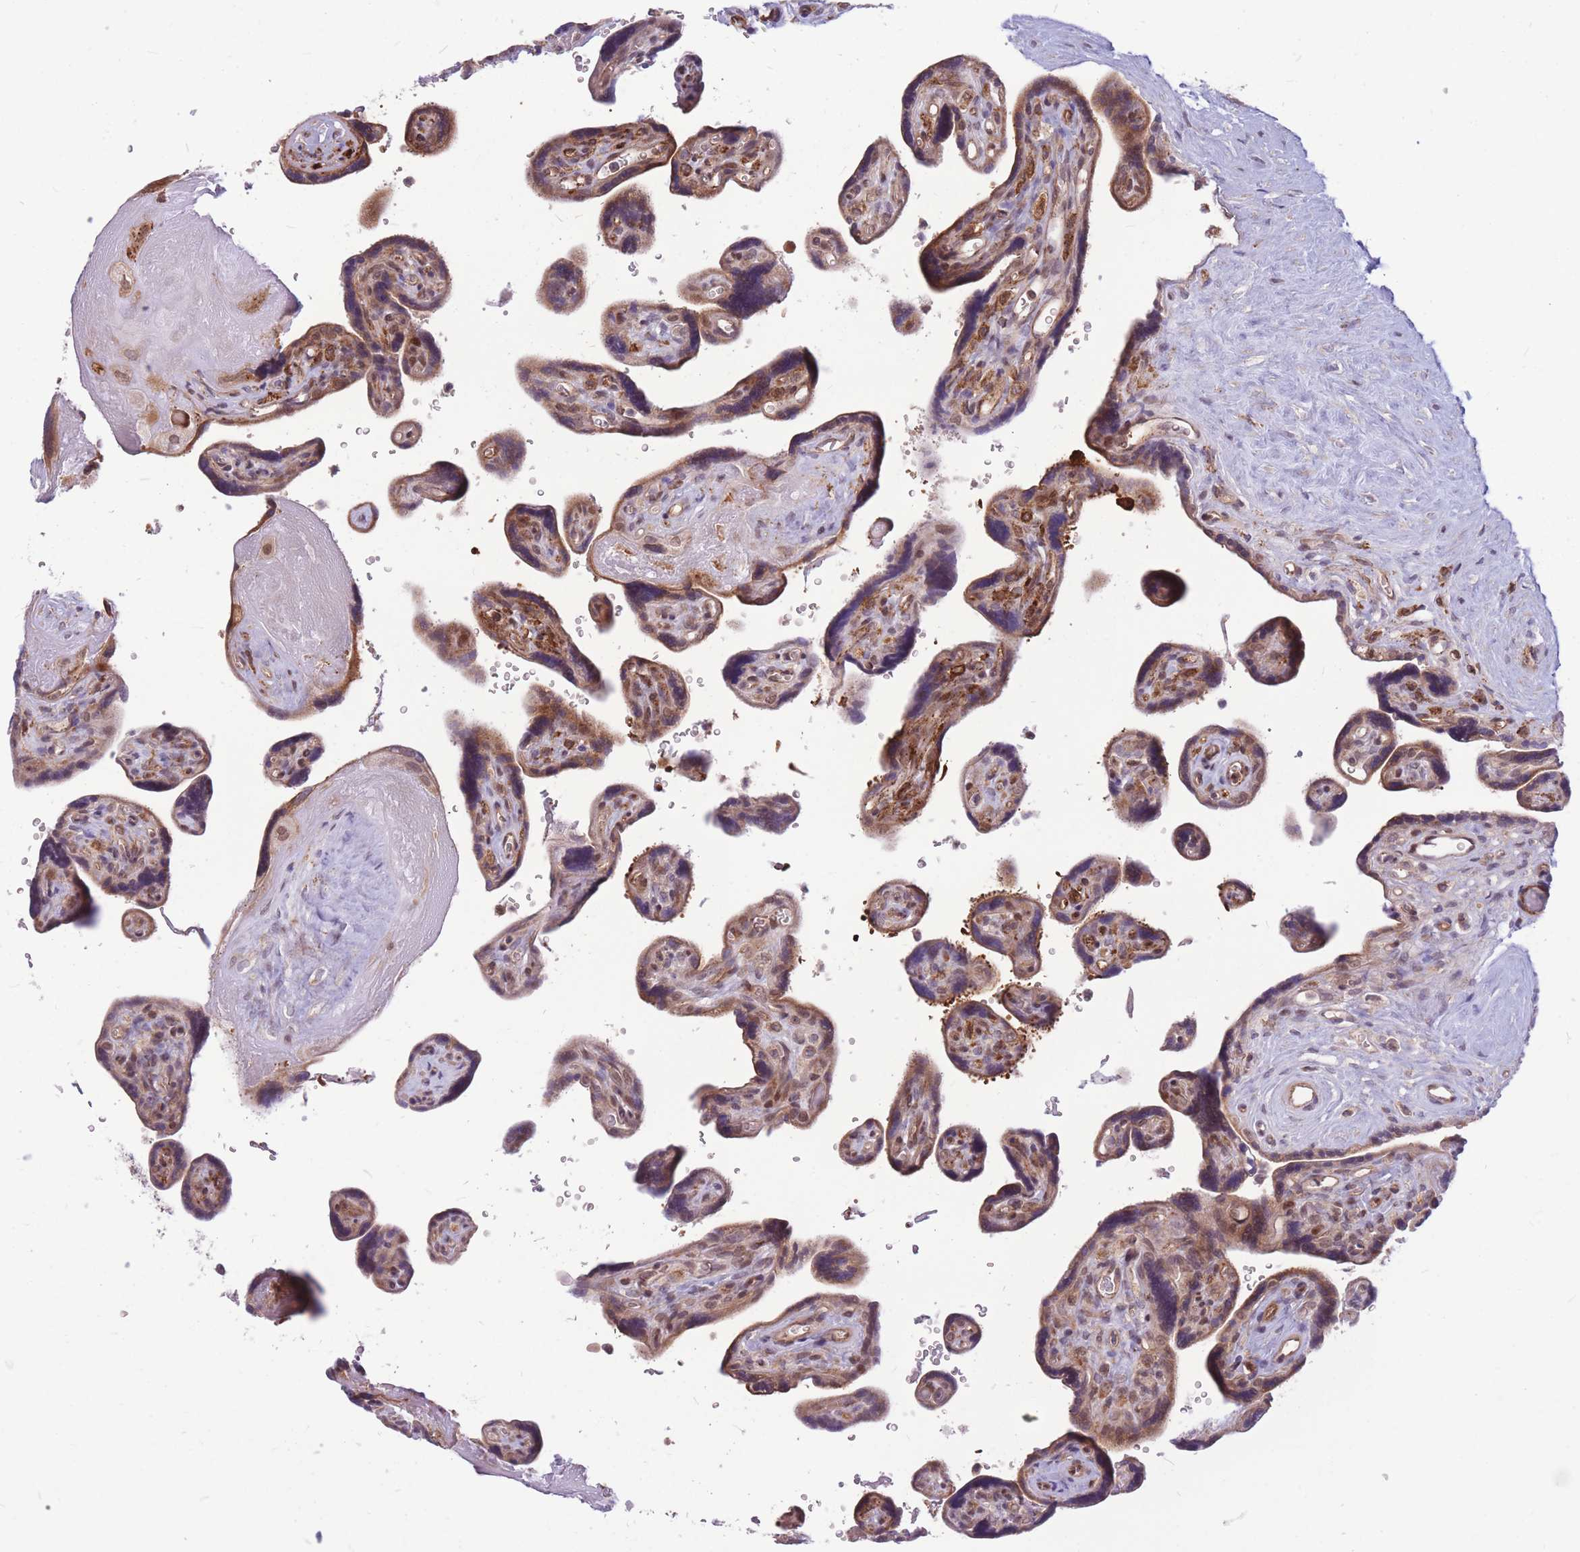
{"staining": {"intensity": "moderate", "quantity": ">75%", "location": "nuclear"}, "tissue": "placenta", "cell_type": "Decidual cells", "image_type": "normal", "snomed": [{"axis": "morphology", "description": "Normal tissue, NOS"}, {"axis": "topography", "description": "Placenta"}], "caption": "This is a histology image of immunohistochemistry staining of benign placenta, which shows moderate expression in the nuclear of decidual cells.", "gene": "TCF20", "patient": {"sex": "female", "age": 39}}